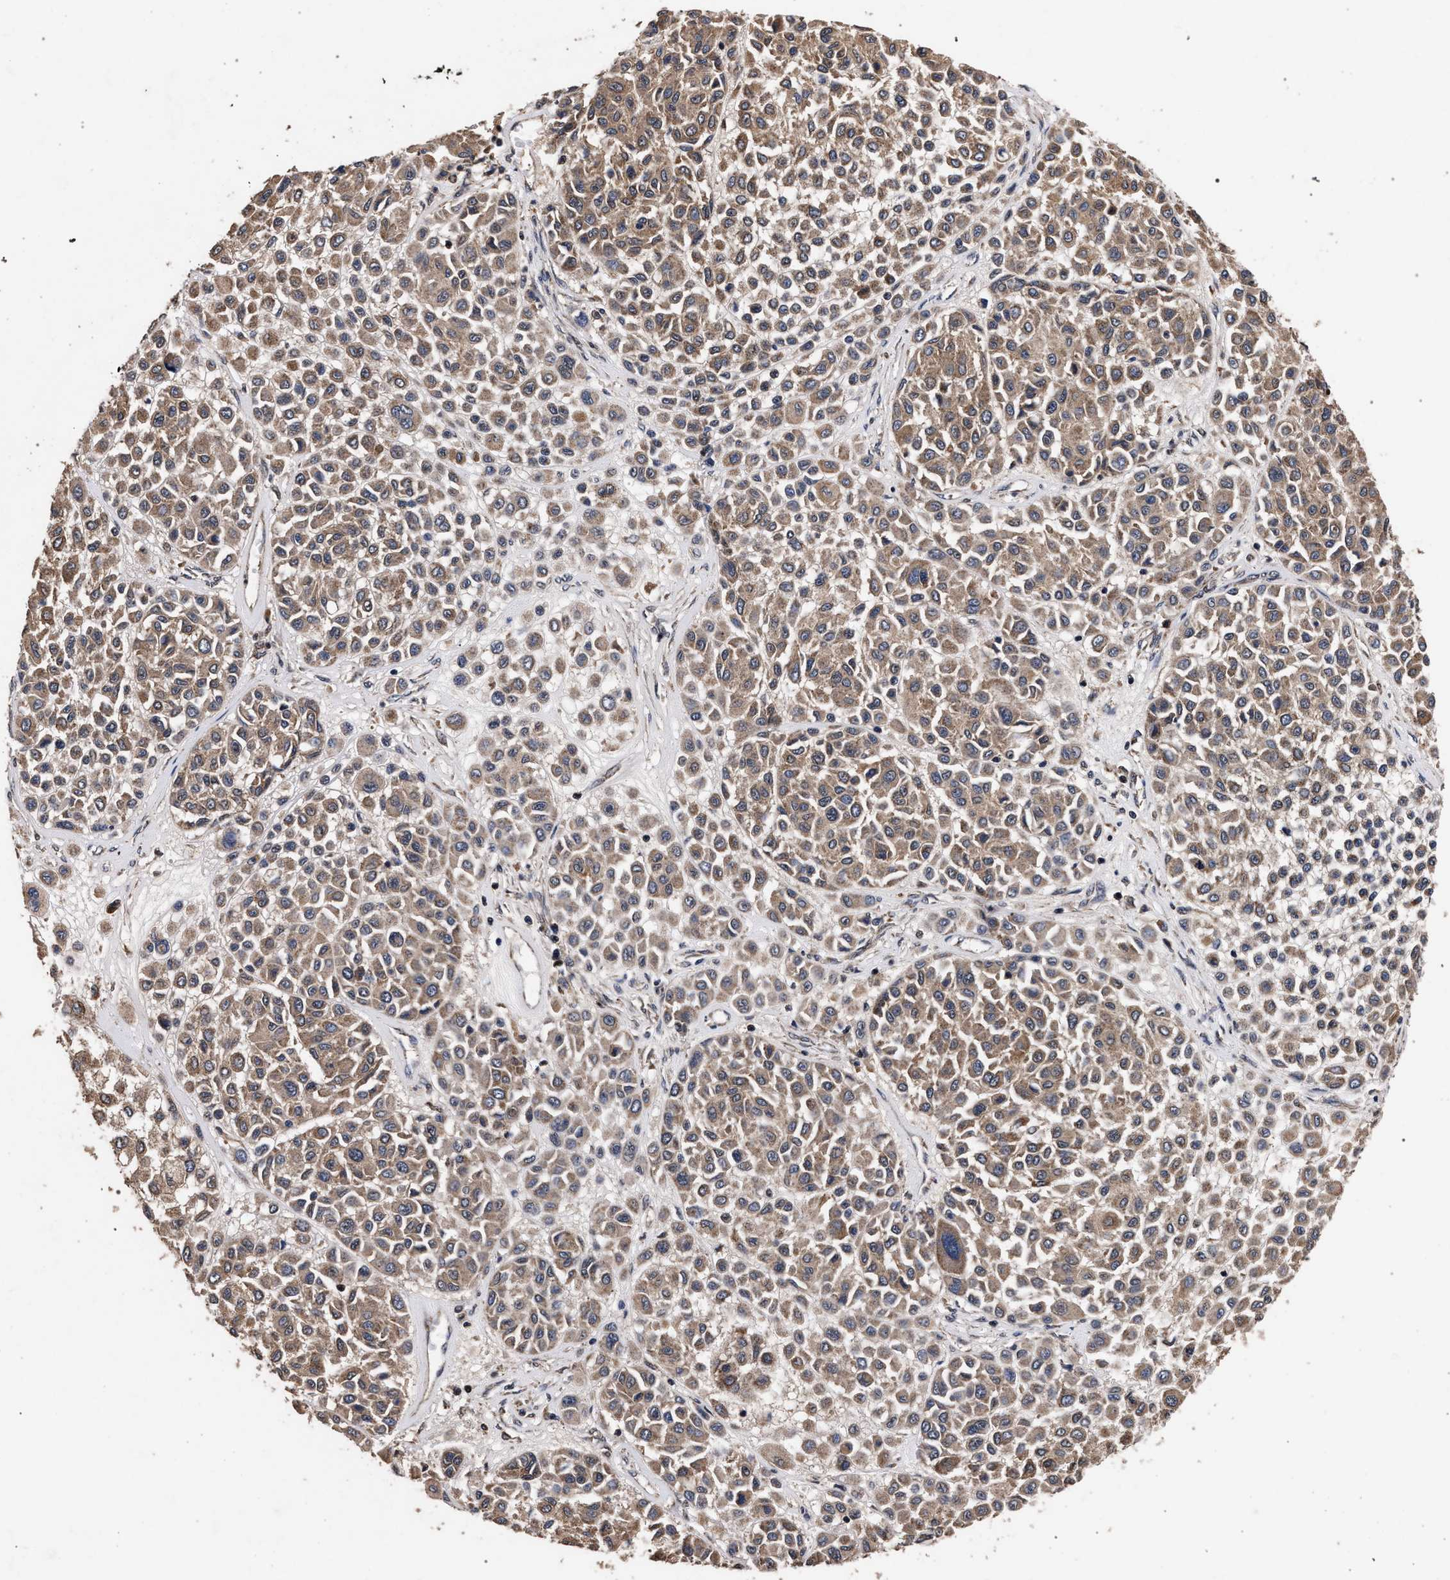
{"staining": {"intensity": "moderate", "quantity": ">75%", "location": "cytoplasmic/membranous"}, "tissue": "melanoma", "cell_type": "Tumor cells", "image_type": "cancer", "snomed": [{"axis": "morphology", "description": "Malignant melanoma, Metastatic site"}, {"axis": "topography", "description": "Soft tissue"}], "caption": "This is an image of immunohistochemistry (IHC) staining of melanoma, which shows moderate expression in the cytoplasmic/membranous of tumor cells.", "gene": "ACOX1", "patient": {"sex": "male", "age": 41}}